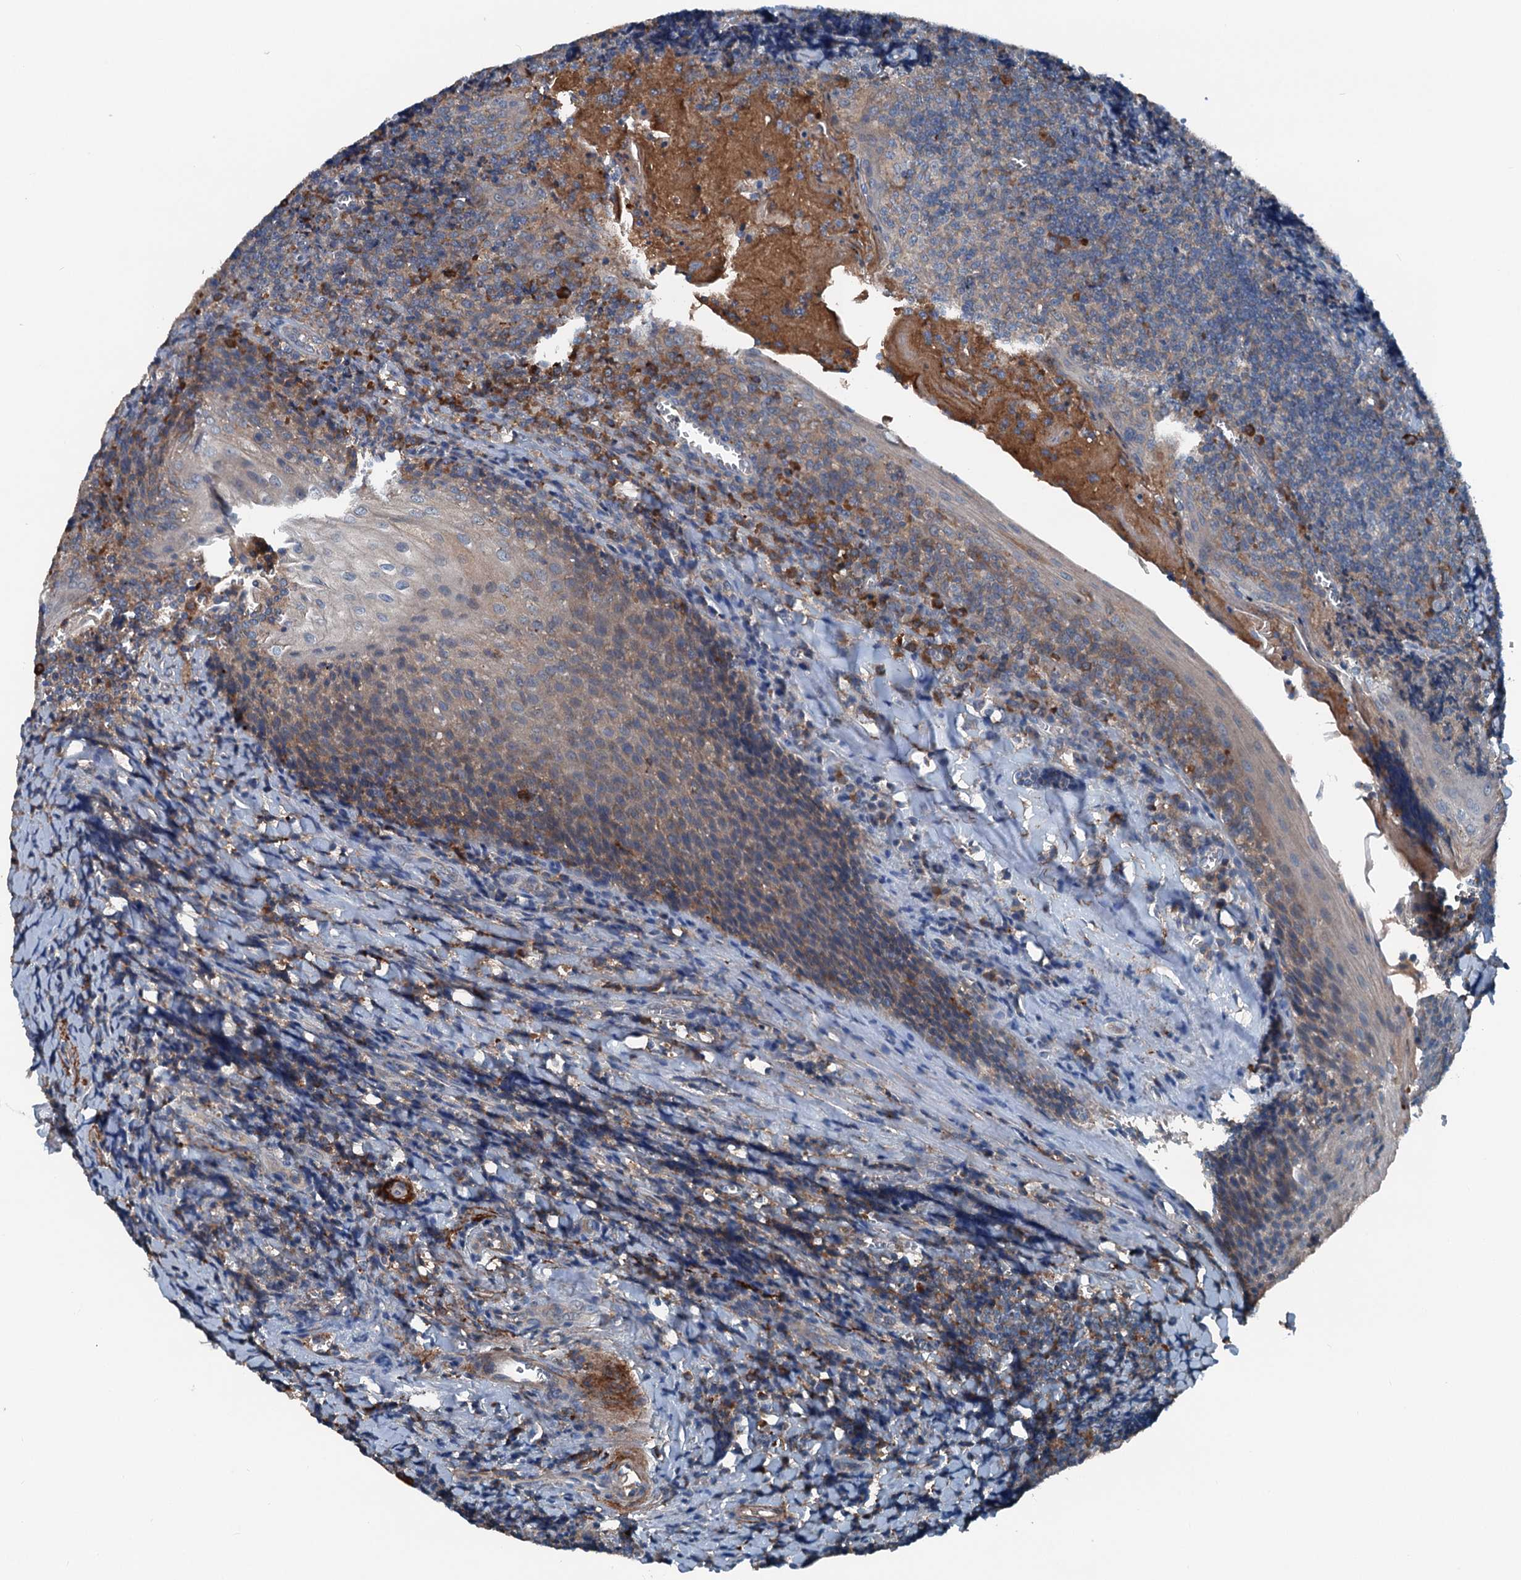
{"staining": {"intensity": "moderate", "quantity": "<25%", "location": "cytoplasmic/membranous"}, "tissue": "tonsil", "cell_type": "Germinal center cells", "image_type": "normal", "snomed": [{"axis": "morphology", "description": "Normal tissue, NOS"}, {"axis": "topography", "description": "Tonsil"}], "caption": "Tonsil was stained to show a protein in brown. There is low levels of moderate cytoplasmic/membranous staining in about <25% of germinal center cells. The staining is performed using DAB (3,3'-diaminobenzidine) brown chromogen to label protein expression. The nuclei are counter-stained blue using hematoxylin.", "gene": "PDSS1", "patient": {"sex": "male", "age": 27}}